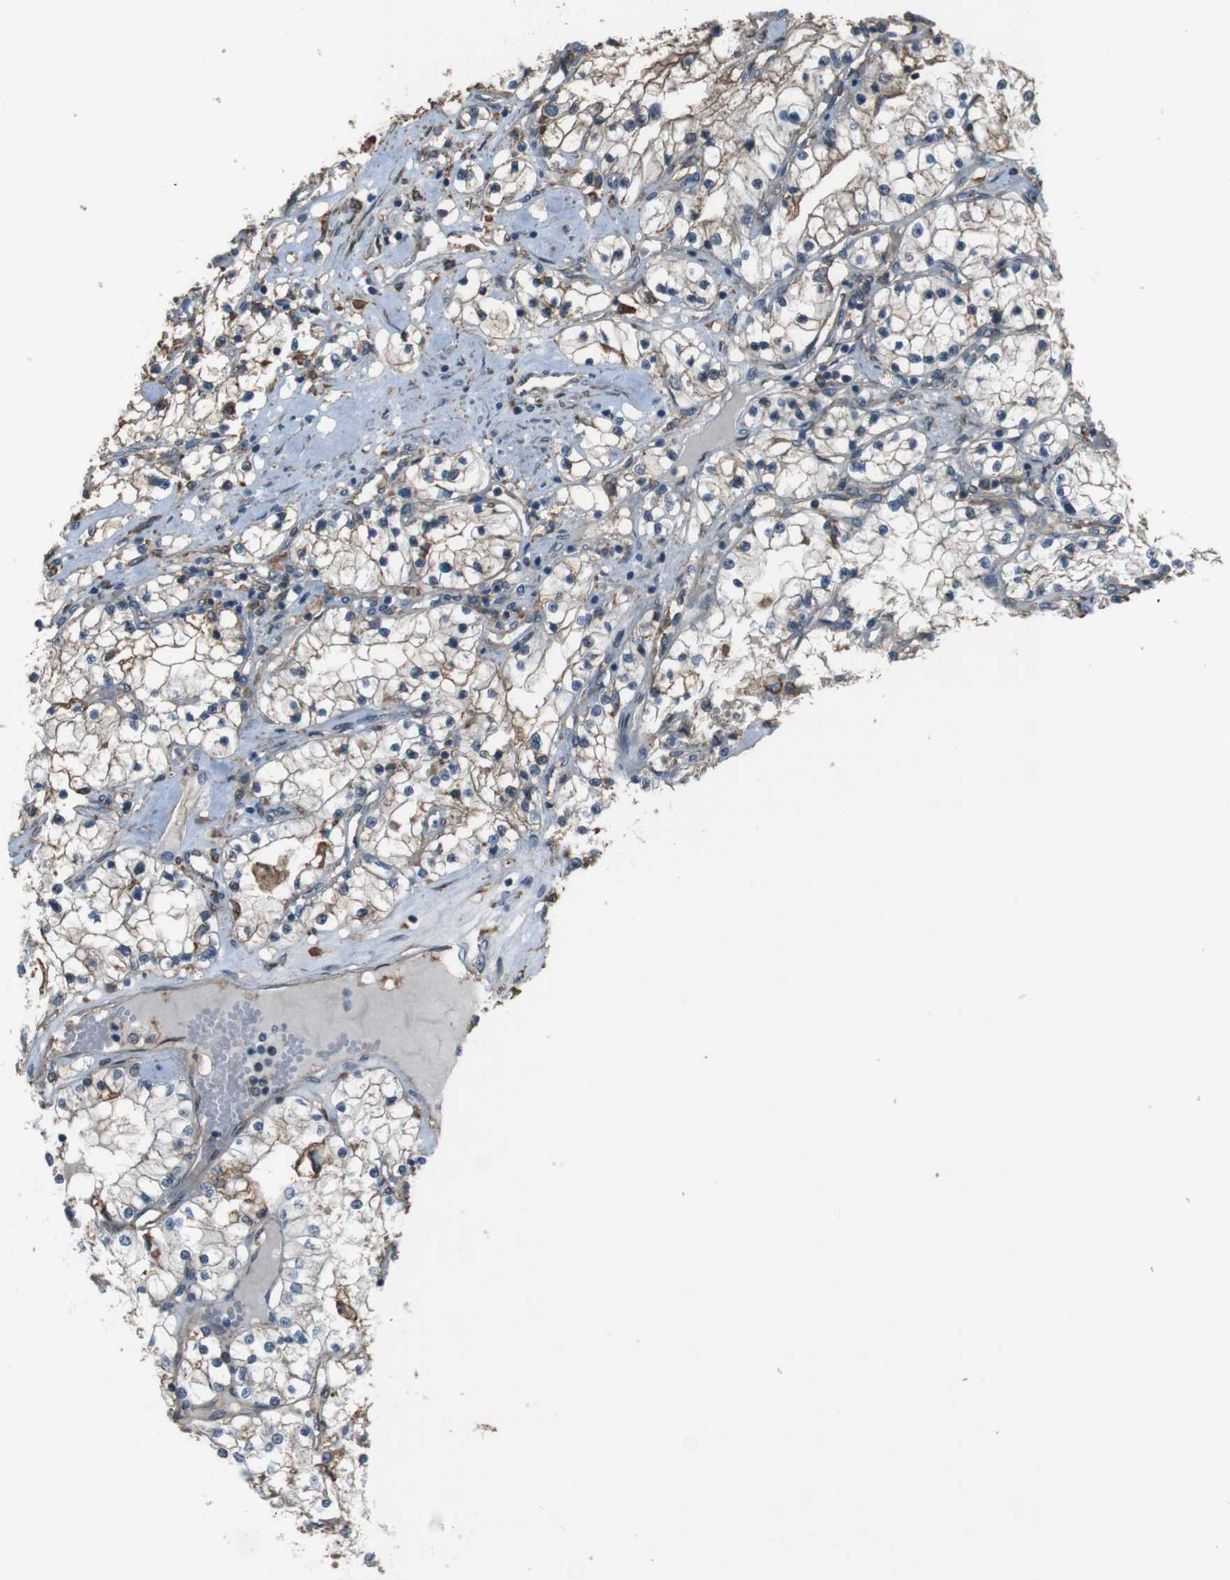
{"staining": {"intensity": "weak", "quantity": "25%-75%", "location": "cytoplasmic/membranous"}, "tissue": "renal cancer", "cell_type": "Tumor cells", "image_type": "cancer", "snomed": [{"axis": "morphology", "description": "Adenocarcinoma, NOS"}, {"axis": "topography", "description": "Kidney"}], "caption": "Weak cytoplasmic/membranous staining is identified in about 25%-75% of tumor cells in renal cancer (adenocarcinoma).", "gene": "ATP2B1", "patient": {"sex": "male", "age": 68}}